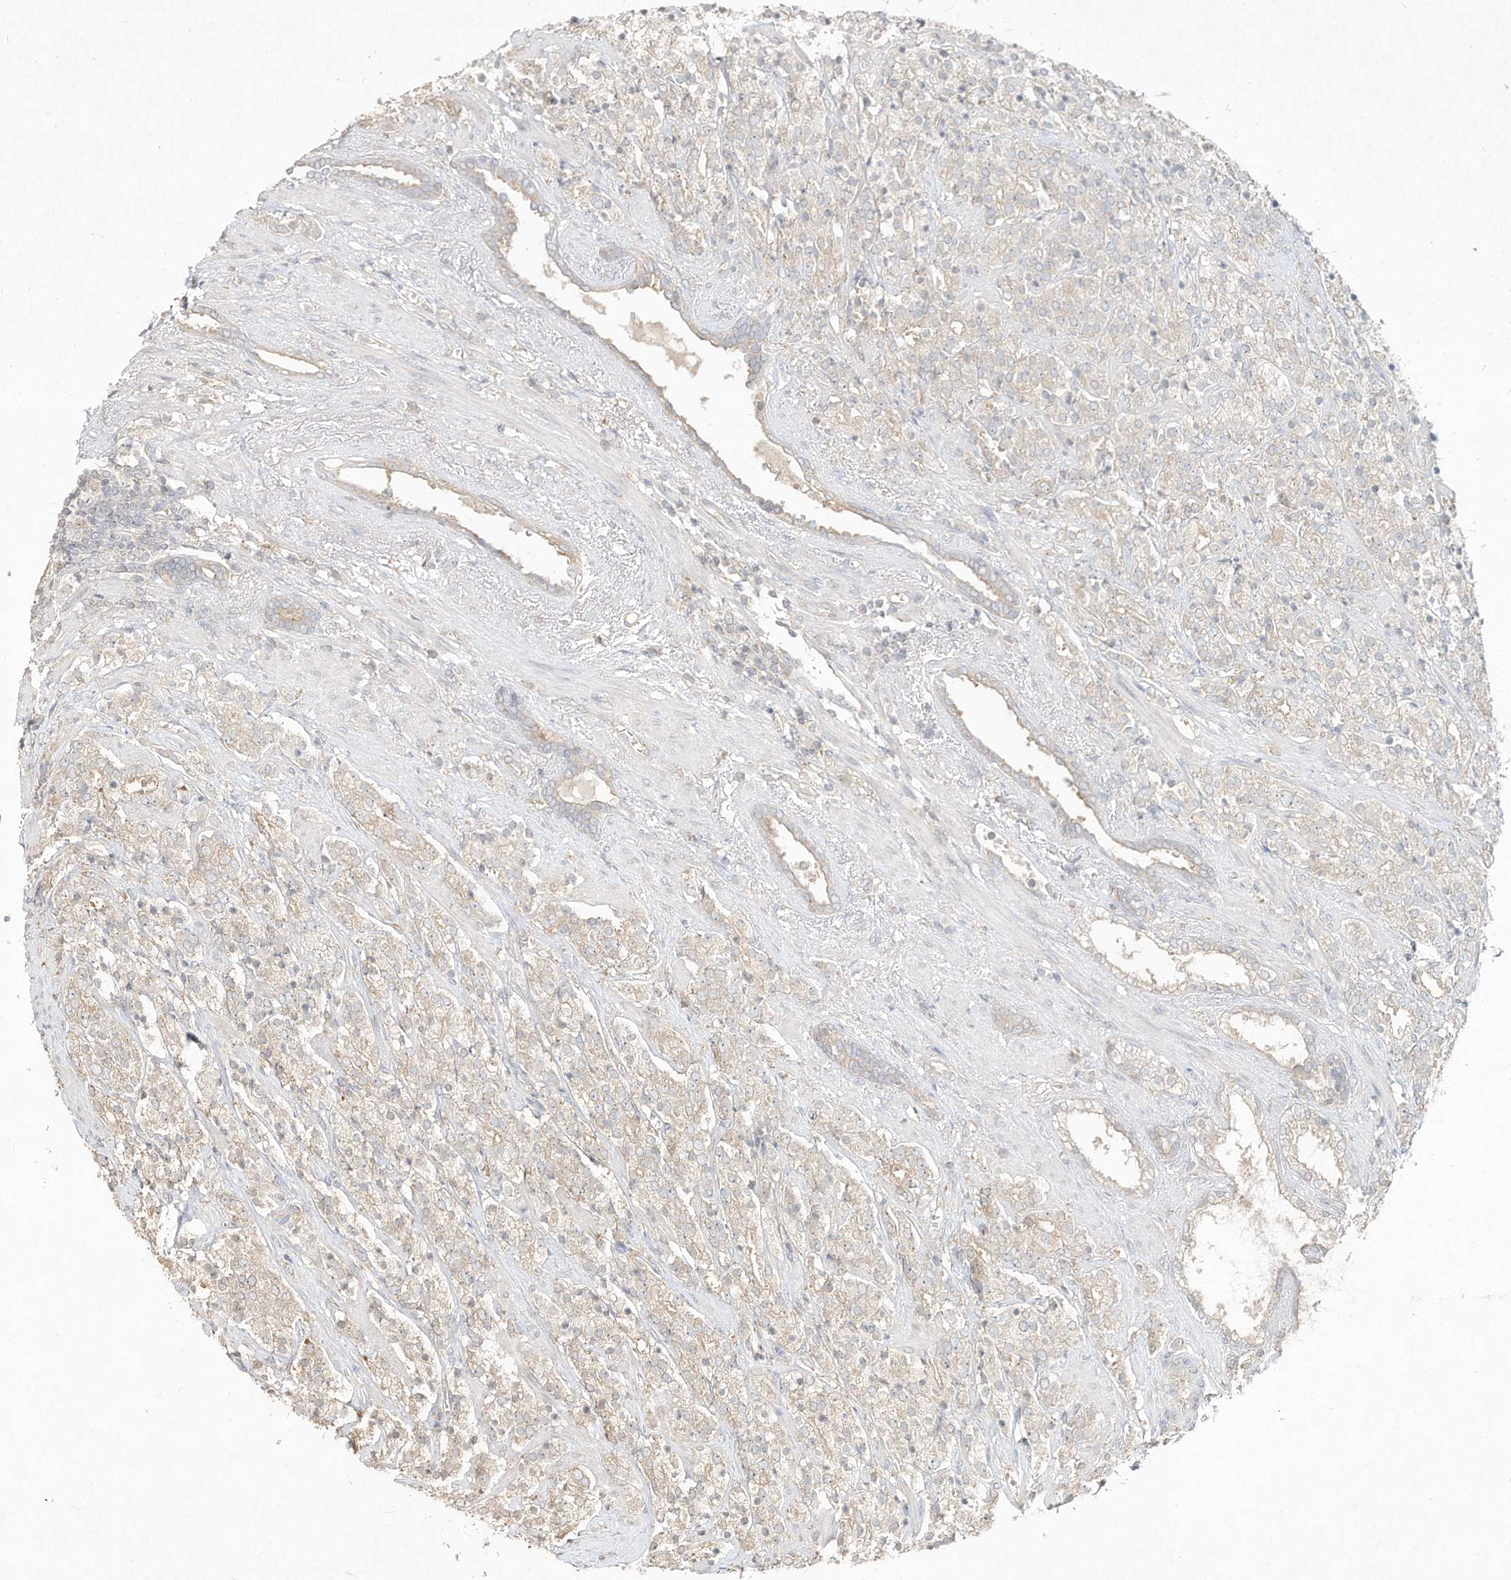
{"staining": {"intensity": "negative", "quantity": "none", "location": "none"}, "tissue": "prostate cancer", "cell_type": "Tumor cells", "image_type": "cancer", "snomed": [{"axis": "morphology", "description": "Adenocarcinoma, High grade"}, {"axis": "topography", "description": "Prostate"}], "caption": "The micrograph reveals no staining of tumor cells in prostate cancer.", "gene": "DYNC1I2", "patient": {"sex": "male", "age": 71}}